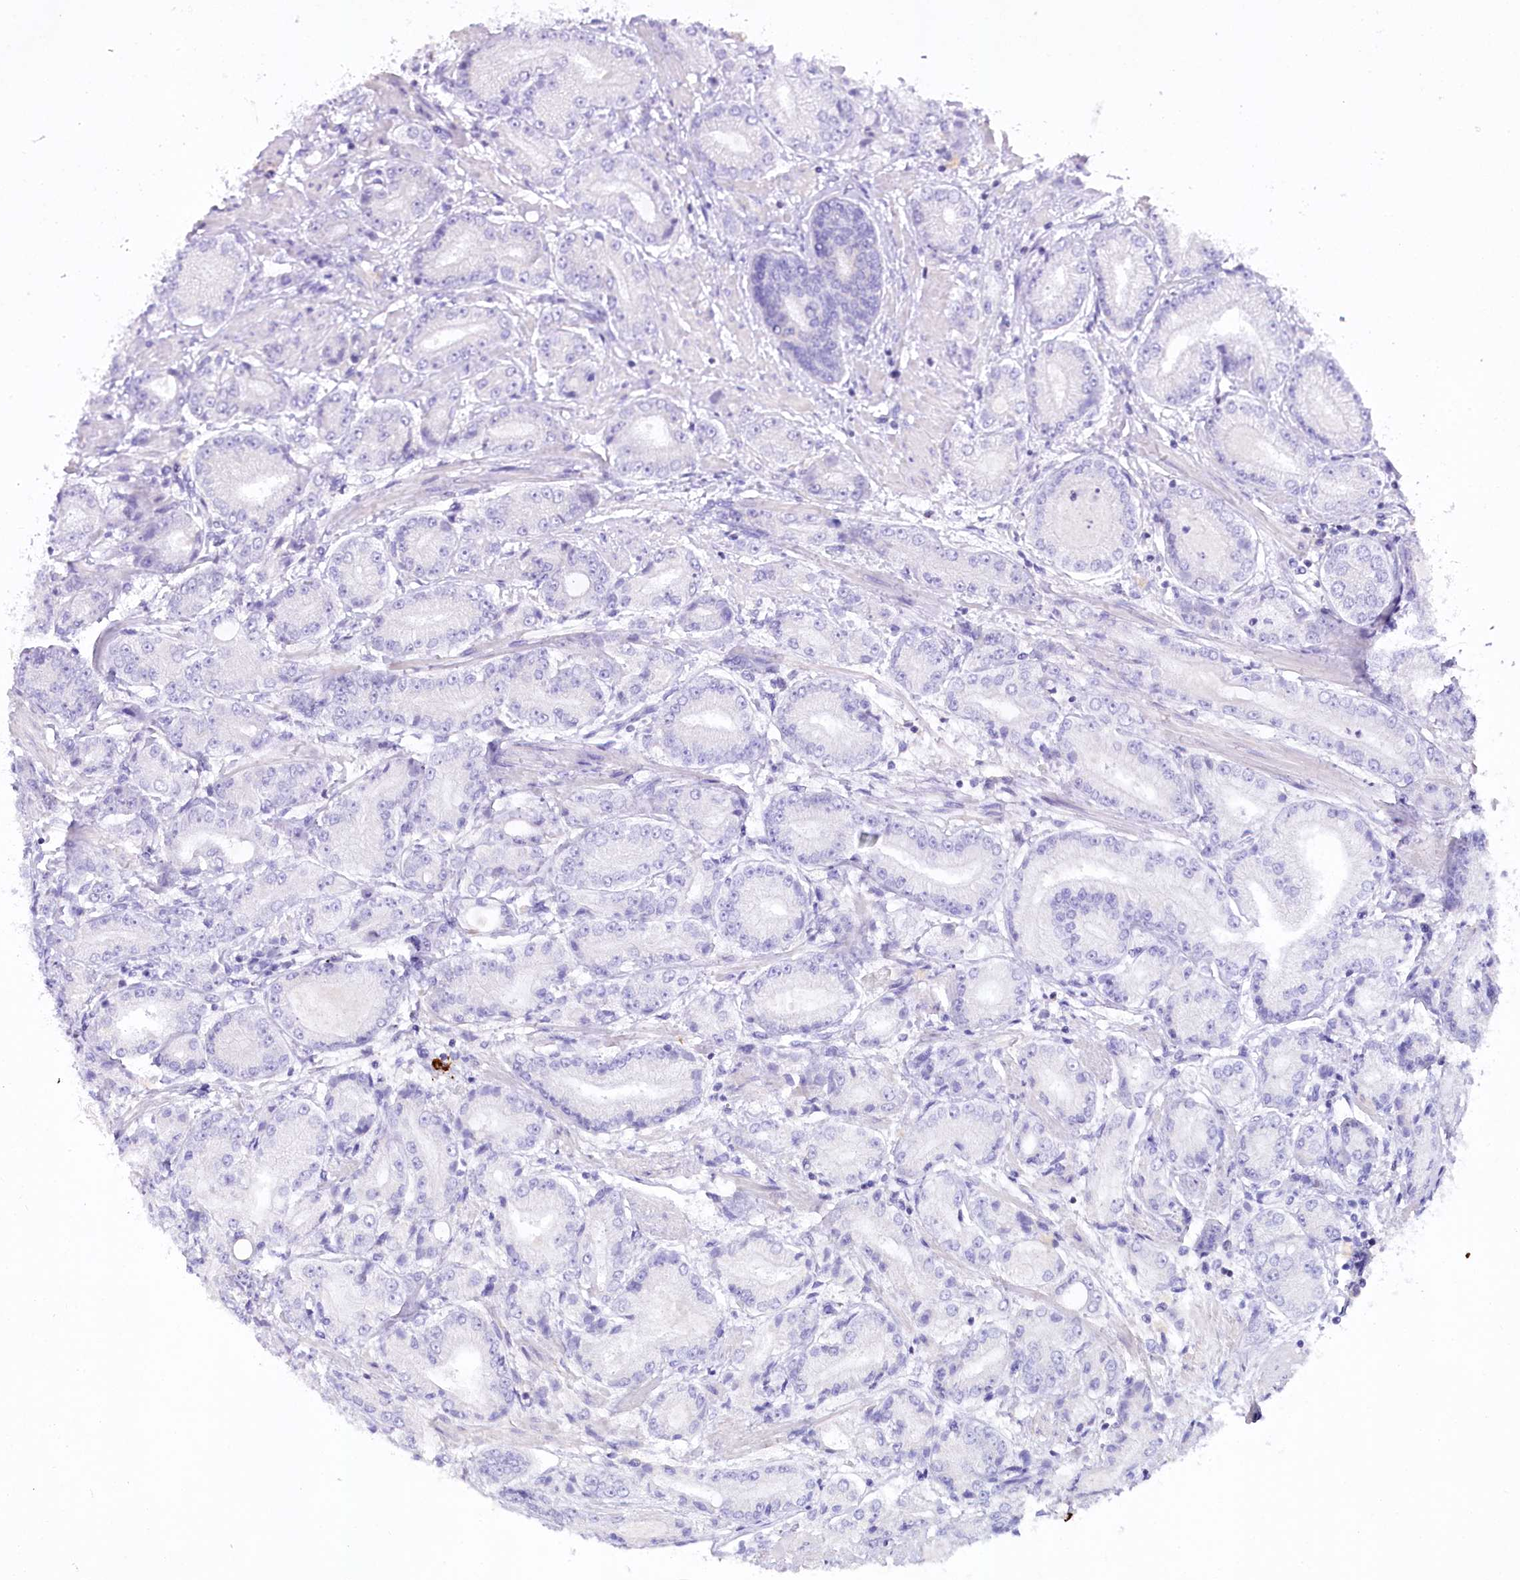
{"staining": {"intensity": "negative", "quantity": "none", "location": "none"}, "tissue": "prostate cancer", "cell_type": "Tumor cells", "image_type": "cancer", "snomed": [{"axis": "morphology", "description": "Adenocarcinoma, High grade"}, {"axis": "topography", "description": "Prostate"}], "caption": "Immunohistochemical staining of adenocarcinoma (high-grade) (prostate) demonstrates no significant positivity in tumor cells.", "gene": "MYOZ1", "patient": {"sex": "male", "age": 59}}